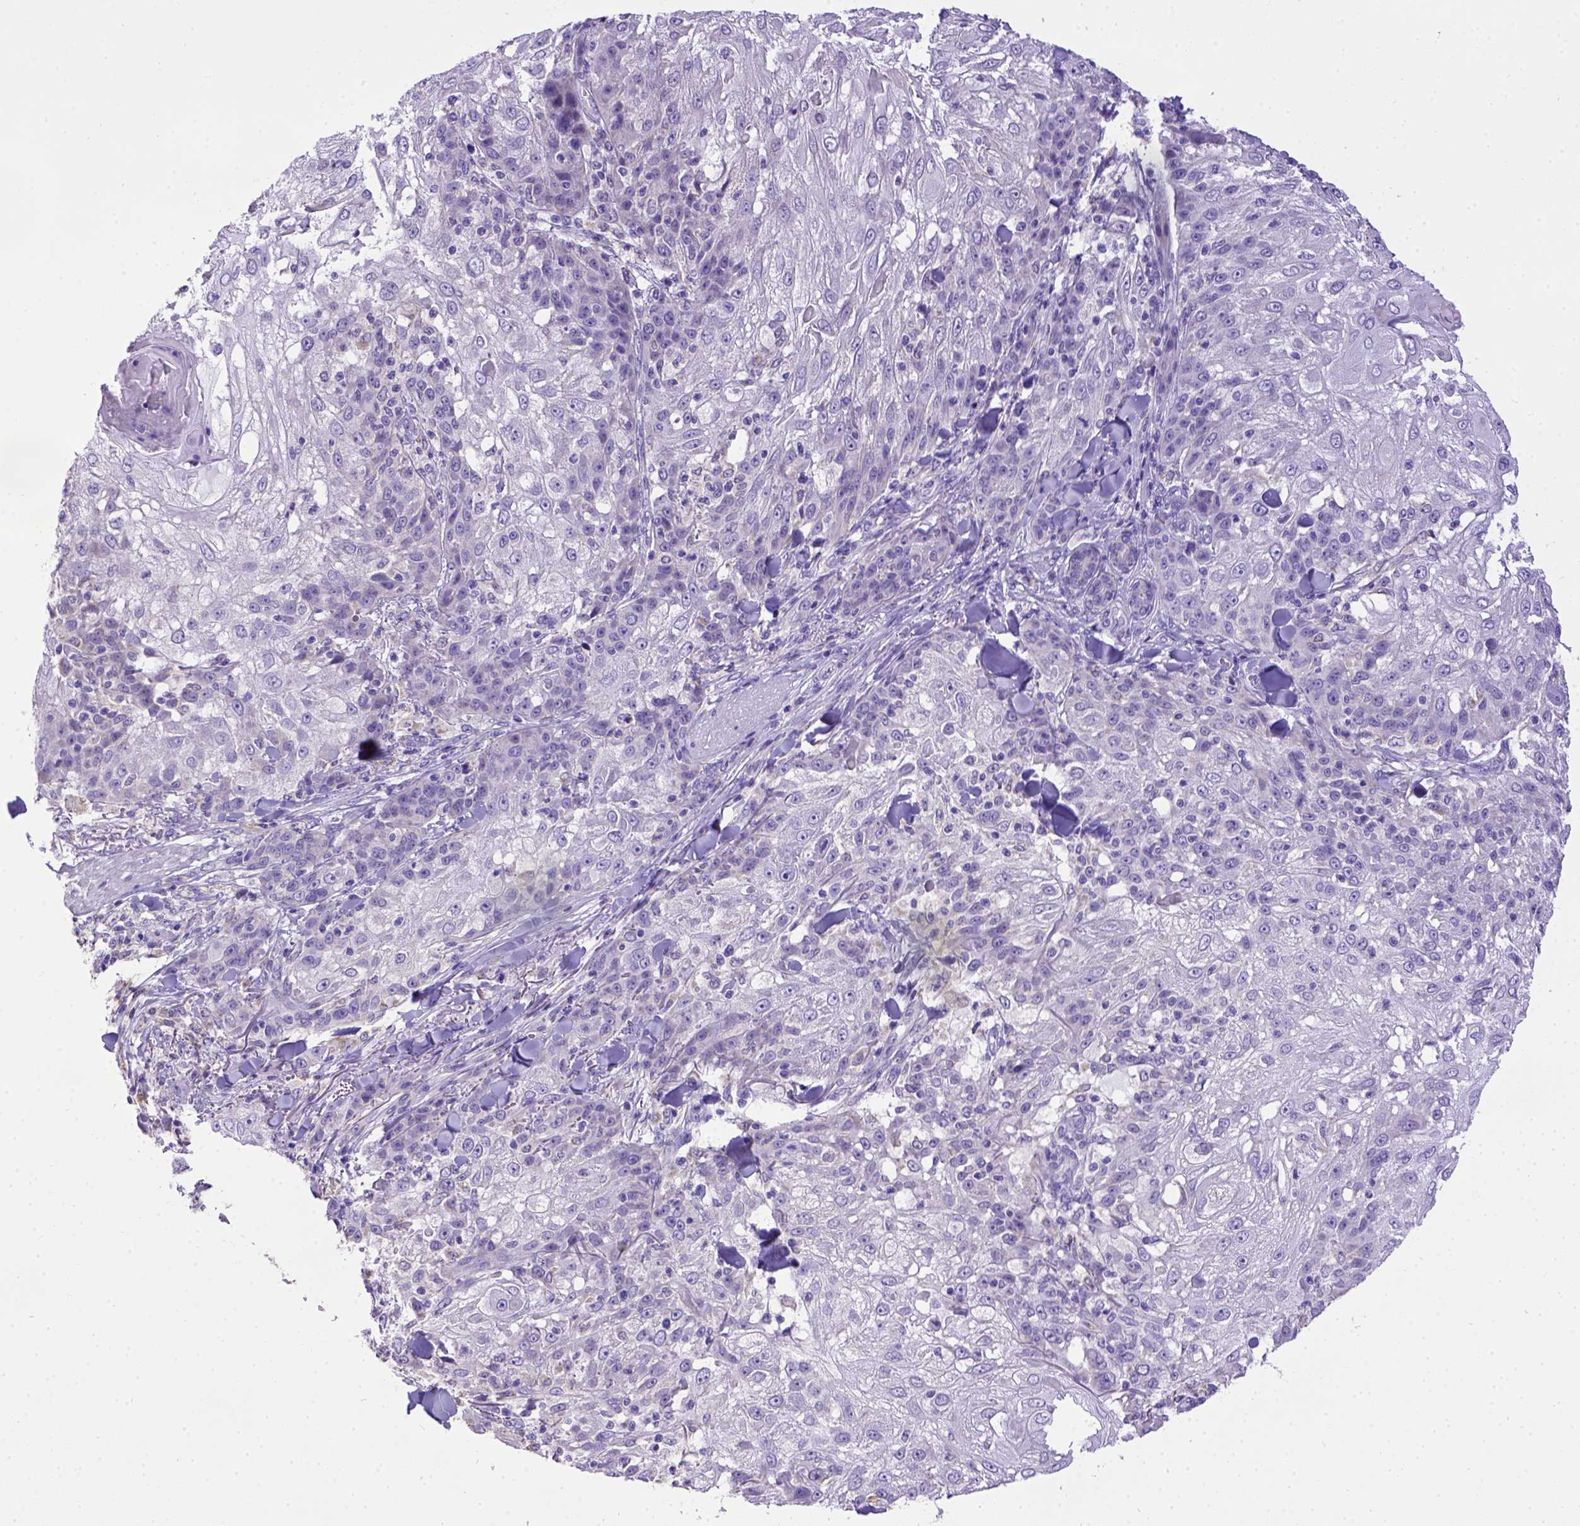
{"staining": {"intensity": "negative", "quantity": "none", "location": "none"}, "tissue": "skin cancer", "cell_type": "Tumor cells", "image_type": "cancer", "snomed": [{"axis": "morphology", "description": "Normal tissue, NOS"}, {"axis": "morphology", "description": "Squamous cell carcinoma, NOS"}, {"axis": "topography", "description": "Skin"}], "caption": "A micrograph of skin squamous cell carcinoma stained for a protein reveals no brown staining in tumor cells. (Brightfield microscopy of DAB (3,3'-diaminobenzidine) immunohistochemistry at high magnification).", "gene": "SPEF1", "patient": {"sex": "female", "age": 83}}